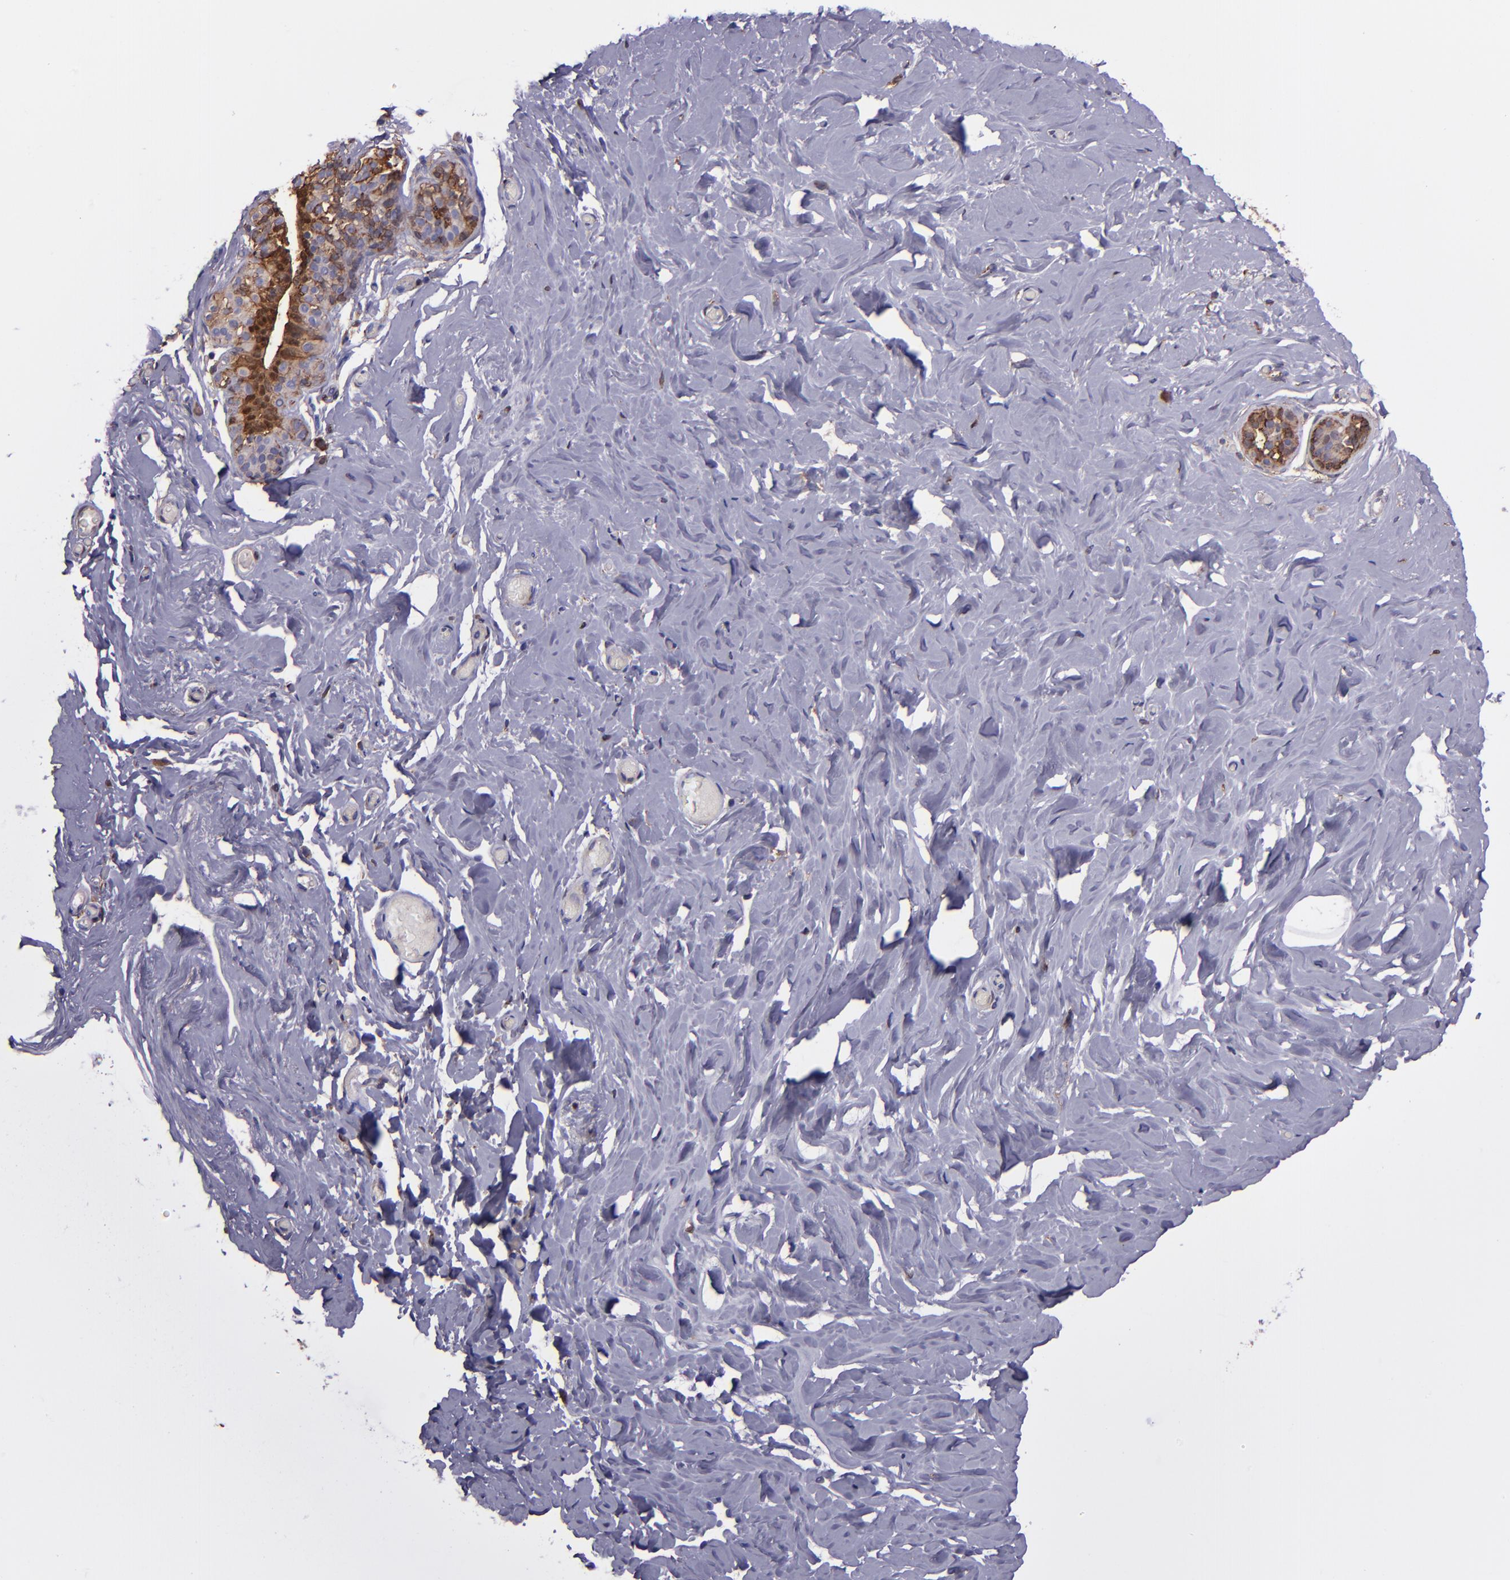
{"staining": {"intensity": "negative", "quantity": "none", "location": "none"}, "tissue": "breast", "cell_type": "Adipocytes", "image_type": "normal", "snomed": [{"axis": "morphology", "description": "Normal tissue, NOS"}, {"axis": "topography", "description": "Breast"}], "caption": "Immunohistochemistry photomicrograph of unremarkable breast: breast stained with DAB displays no significant protein positivity in adipocytes.", "gene": "WASH6P", "patient": {"sex": "female", "age": 75}}